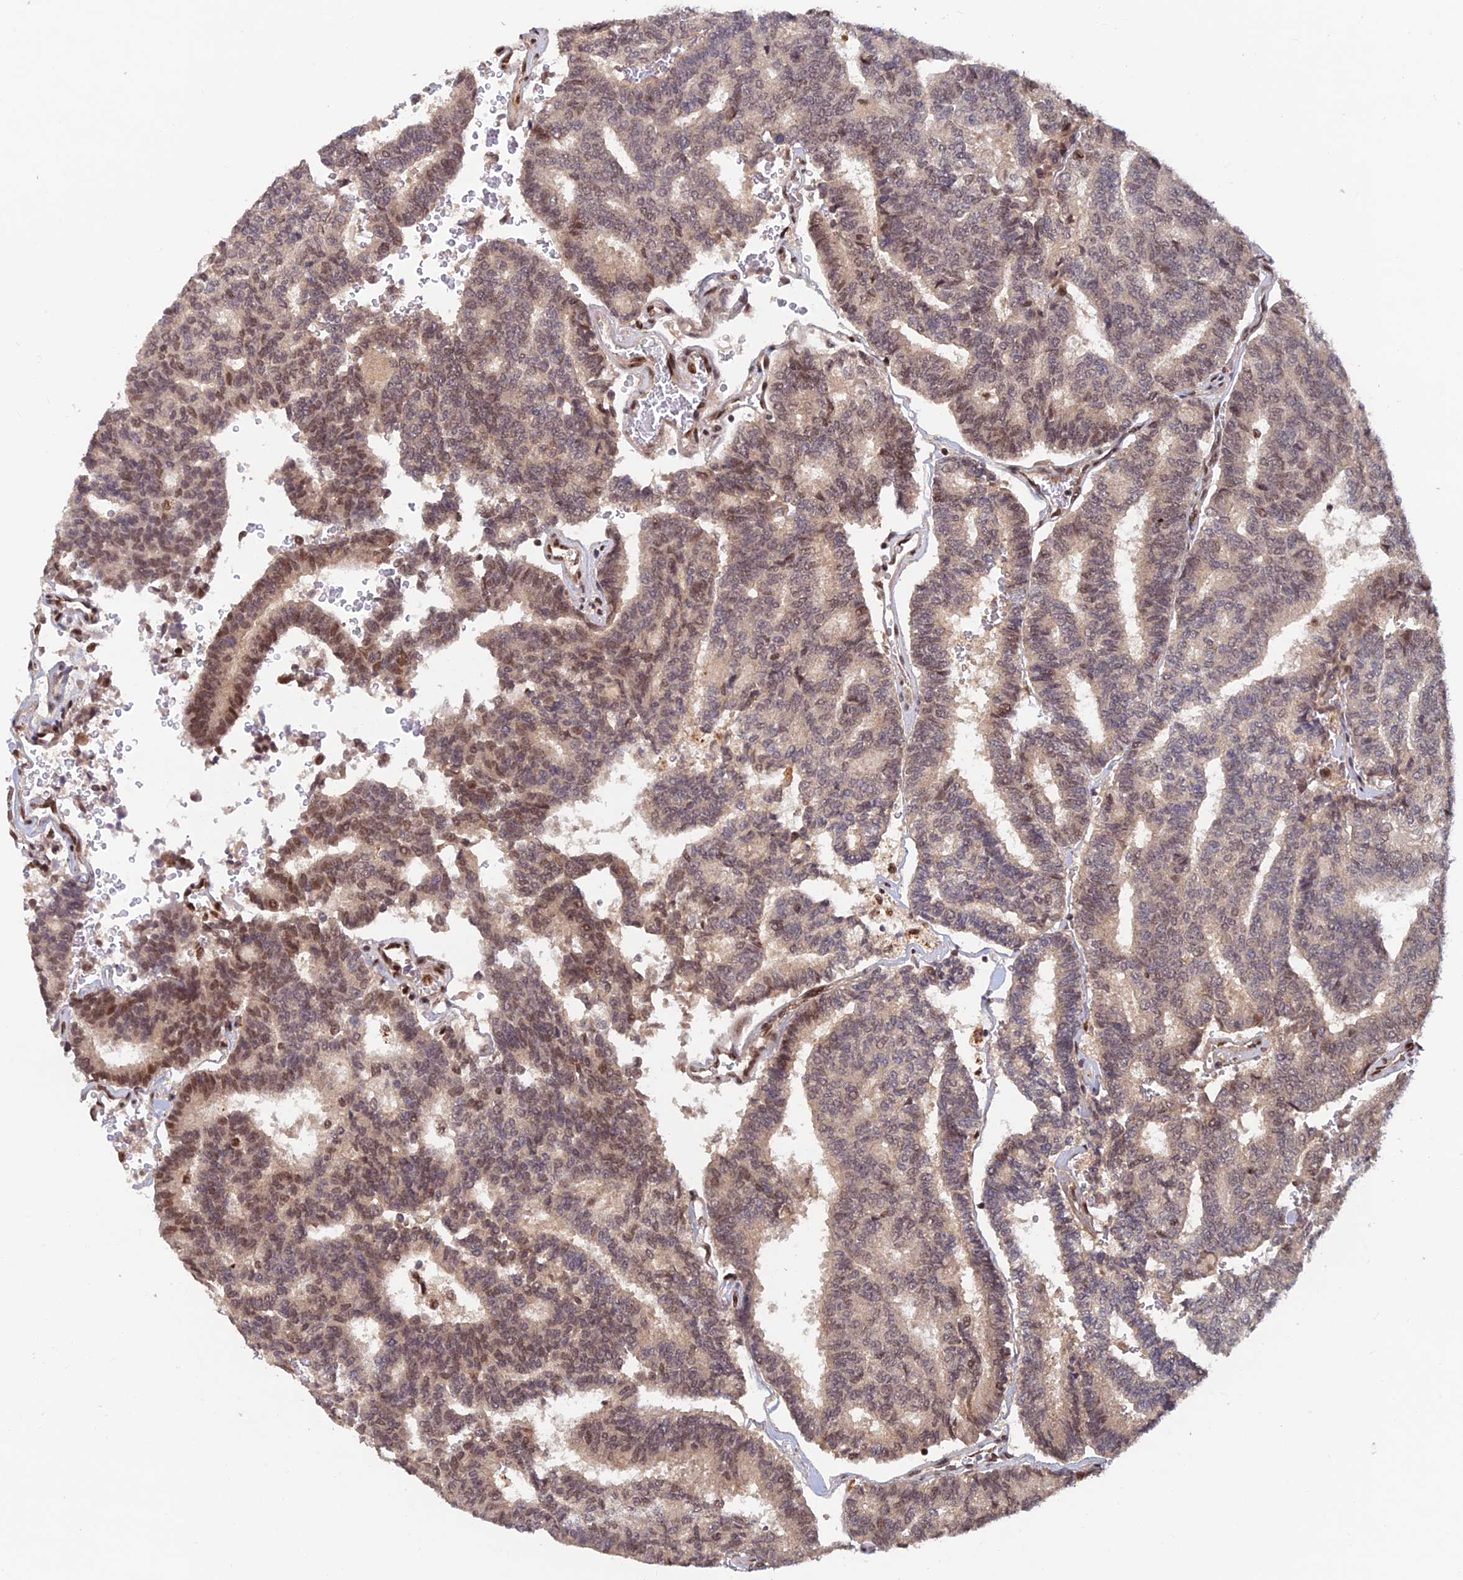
{"staining": {"intensity": "weak", "quantity": ">75%", "location": "cytoplasmic/membranous,nuclear"}, "tissue": "thyroid cancer", "cell_type": "Tumor cells", "image_type": "cancer", "snomed": [{"axis": "morphology", "description": "Papillary adenocarcinoma, NOS"}, {"axis": "topography", "description": "Thyroid gland"}], "caption": "This micrograph exhibits IHC staining of human thyroid cancer (papillary adenocarcinoma), with low weak cytoplasmic/membranous and nuclear expression in about >75% of tumor cells.", "gene": "ZNF565", "patient": {"sex": "female", "age": 35}}